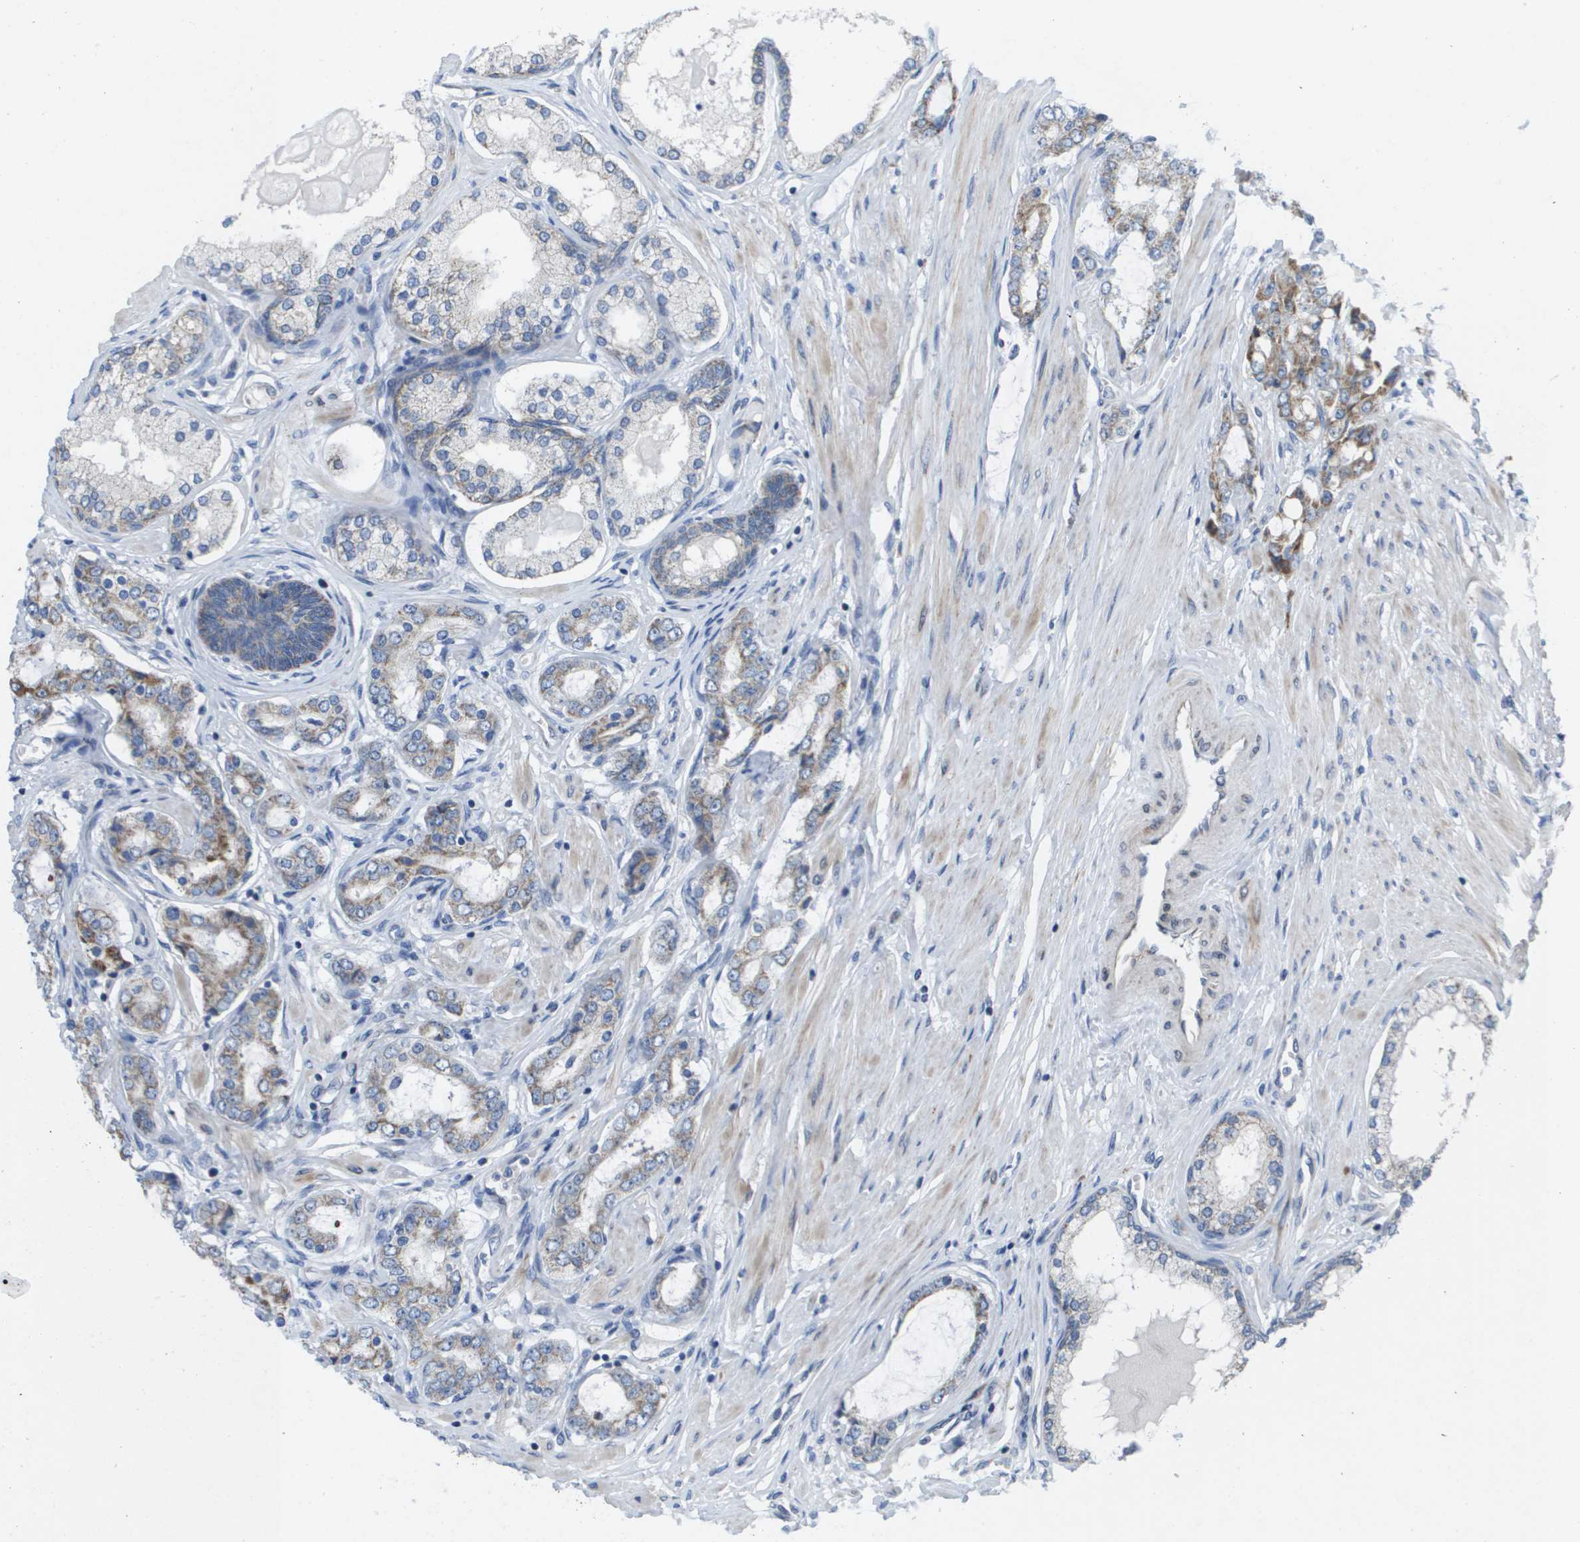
{"staining": {"intensity": "moderate", "quantity": "25%-75%", "location": "cytoplasmic/membranous"}, "tissue": "prostate cancer", "cell_type": "Tumor cells", "image_type": "cancer", "snomed": [{"axis": "morphology", "description": "Adenocarcinoma, Low grade"}, {"axis": "topography", "description": "Prostate"}], "caption": "Protein staining reveals moderate cytoplasmic/membranous expression in approximately 25%-75% of tumor cells in adenocarcinoma (low-grade) (prostate).", "gene": "TMEM223", "patient": {"sex": "male", "age": 63}}